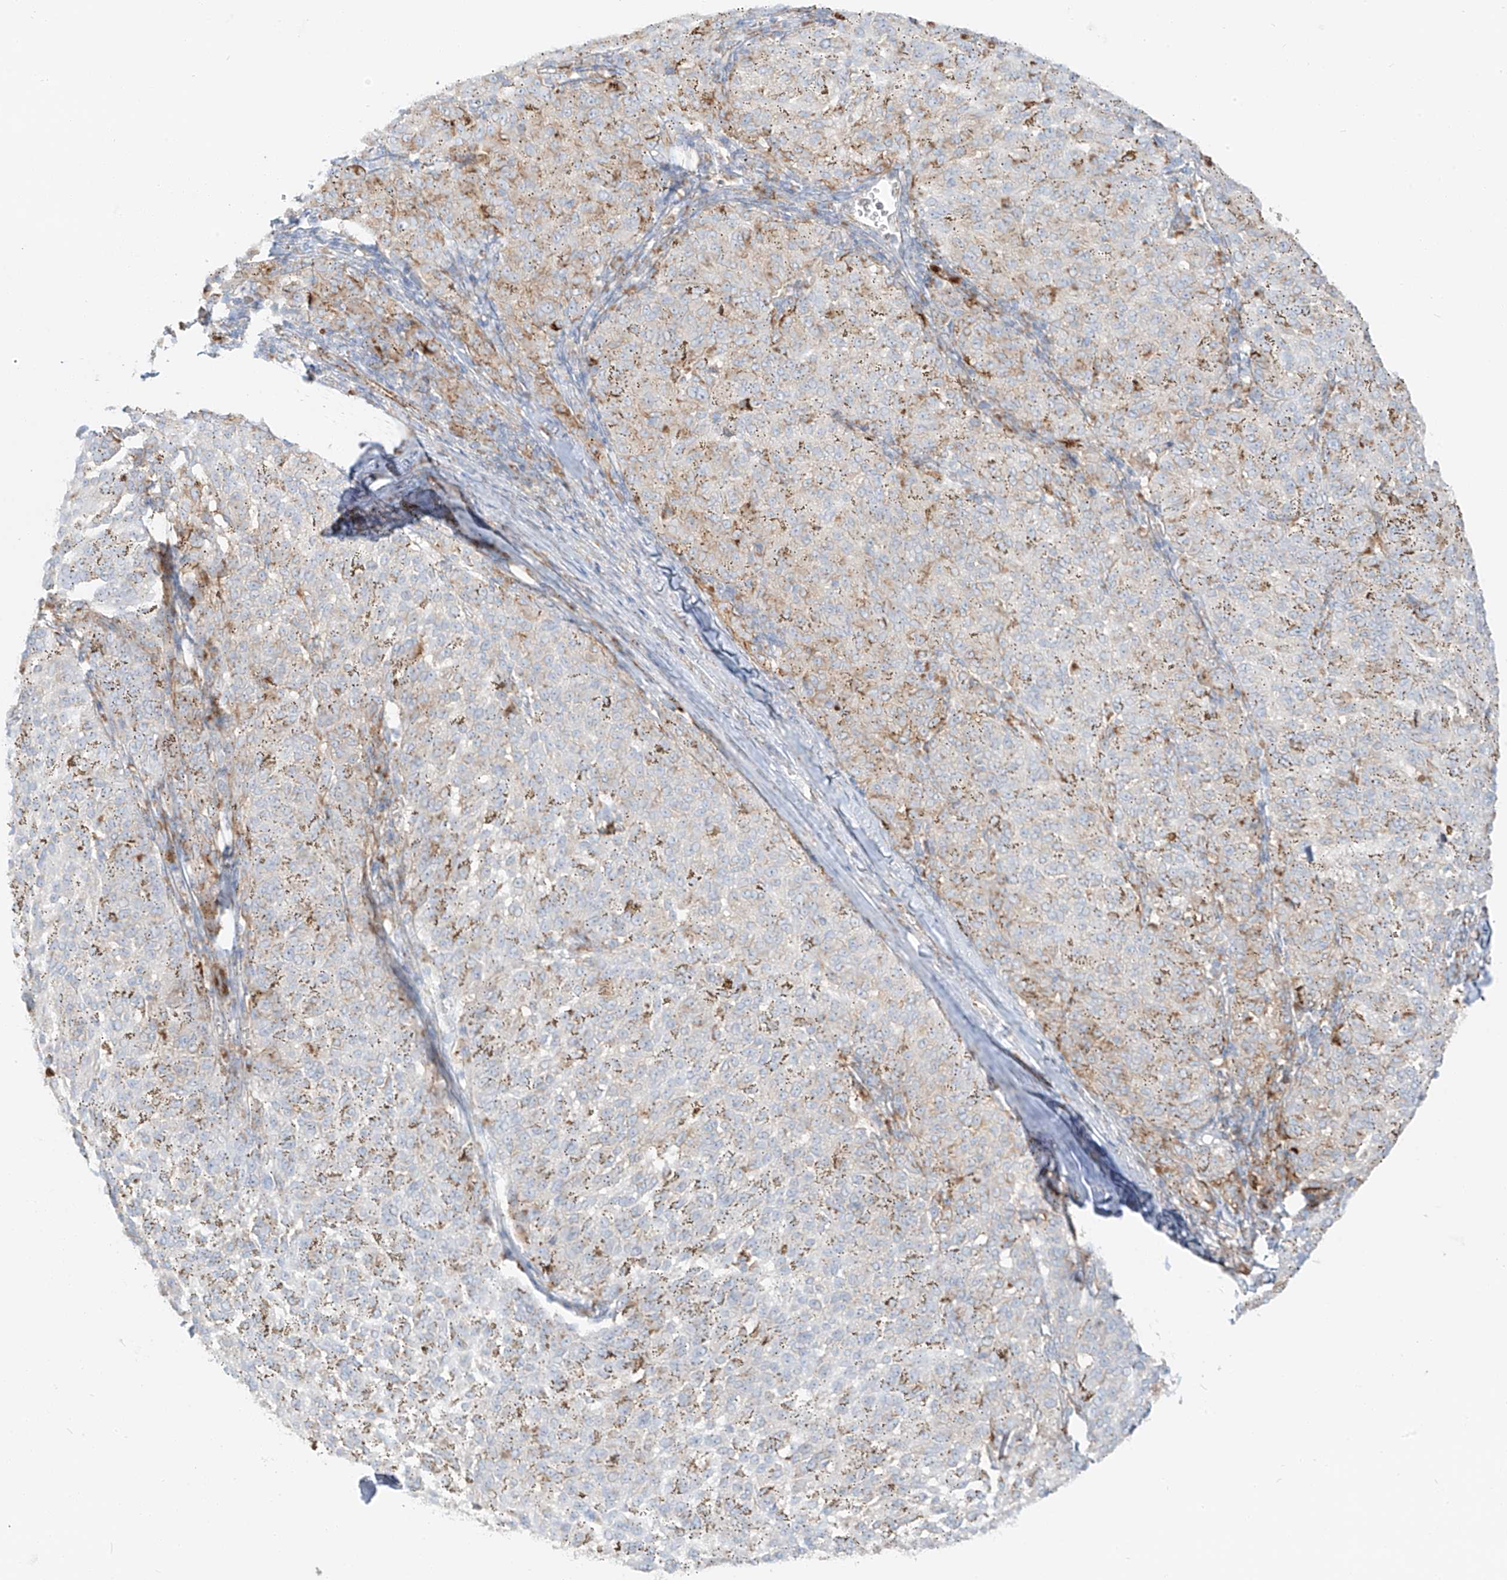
{"staining": {"intensity": "moderate", "quantity": "<25%", "location": "cytoplasmic/membranous"}, "tissue": "melanoma", "cell_type": "Tumor cells", "image_type": "cancer", "snomed": [{"axis": "morphology", "description": "Malignant melanoma, NOS"}, {"axis": "topography", "description": "Skin"}], "caption": "Immunohistochemistry of human malignant melanoma displays low levels of moderate cytoplasmic/membranous positivity in about <25% of tumor cells.", "gene": "SLC35F6", "patient": {"sex": "female", "age": 72}}